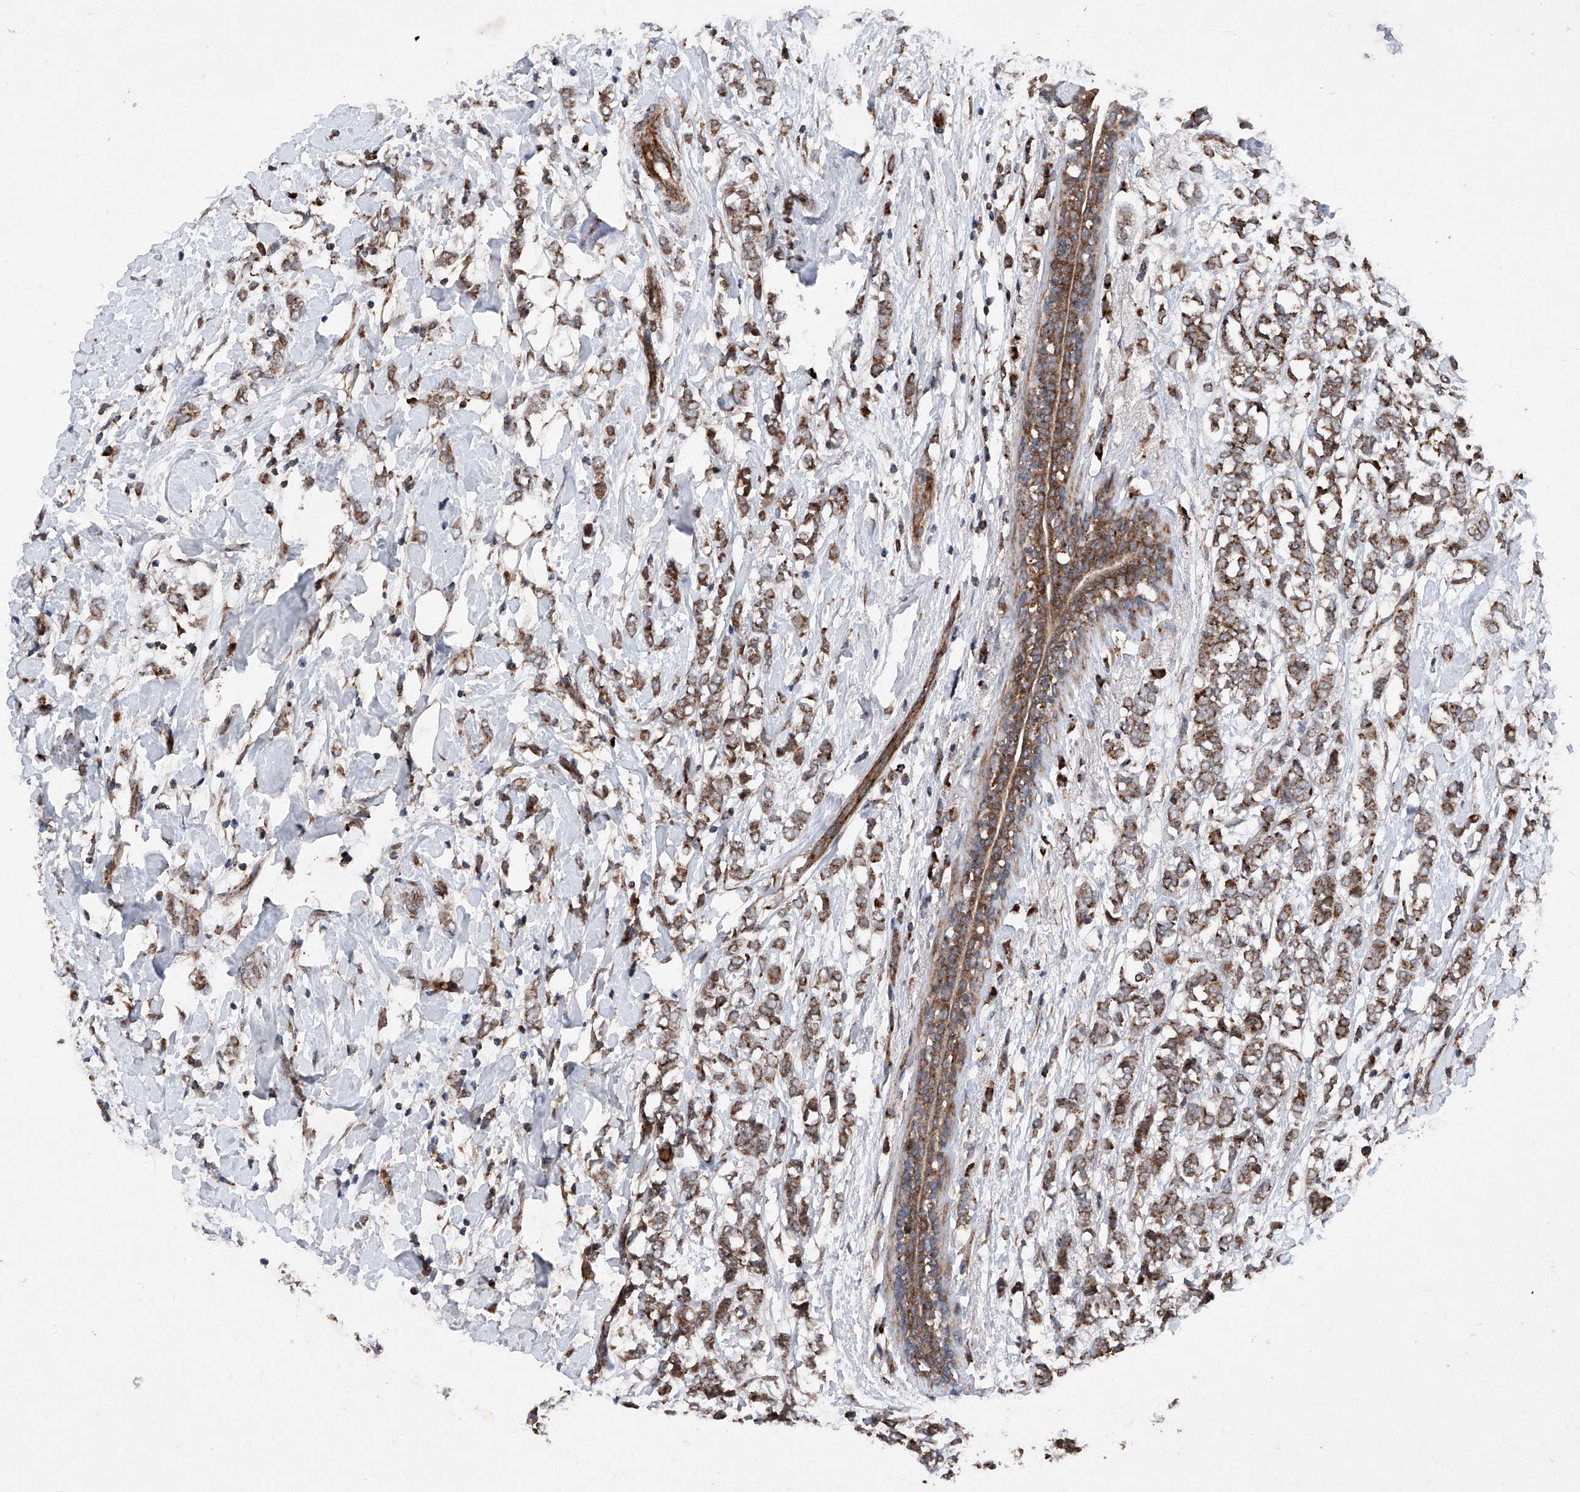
{"staining": {"intensity": "moderate", "quantity": ">75%", "location": "cytoplasmic/membranous"}, "tissue": "breast cancer", "cell_type": "Tumor cells", "image_type": "cancer", "snomed": [{"axis": "morphology", "description": "Normal tissue, NOS"}, {"axis": "morphology", "description": "Lobular carcinoma"}, {"axis": "topography", "description": "Breast"}], "caption": "Tumor cells demonstrate moderate cytoplasmic/membranous expression in approximately >75% of cells in breast lobular carcinoma. (DAB IHC with brightfield microscopy, high magnification).", "gene": "DAD1", "patient": {"sex": "female", "age": 47}}